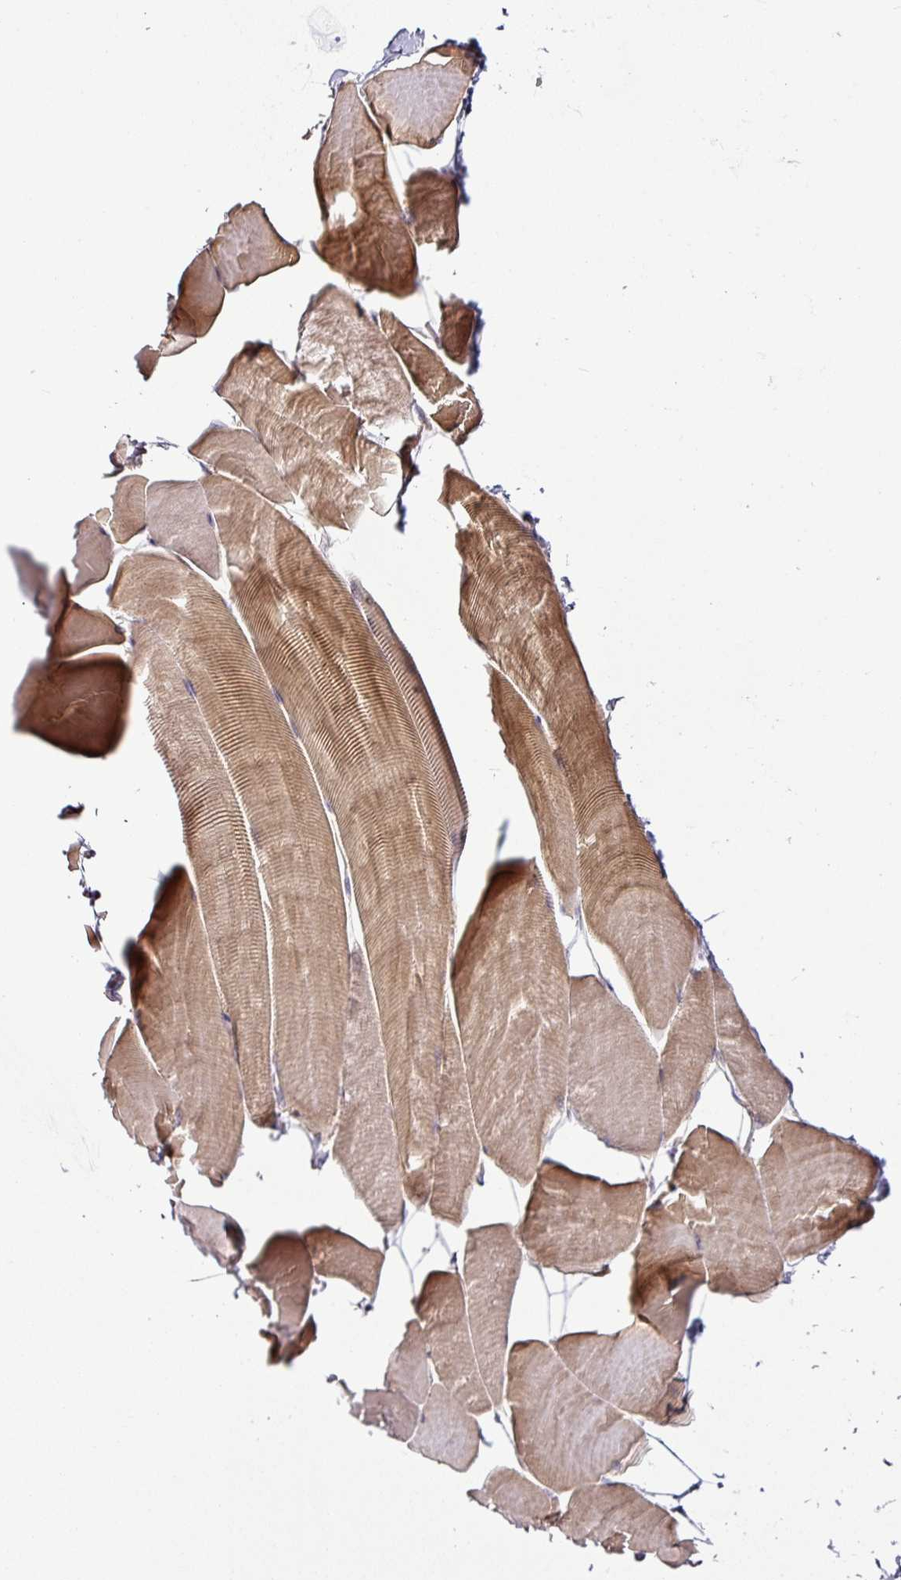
{"staining": {"intensity": "moderate", "quantity": "25%-75%", "location": "cytoplasmic/membranous"}, "tissue": "skeletal muscle", "cell_type": "Myocytes", "image_type": "normal", "snomed": [{"axis": "morphology", "description": "Normal tissue, NOS"}, {"axis": "topography", "description": "Skeletal muscle"}], "caption": "Skeletal muscle stained with DAB (3,3'-diaminobenzidine) immunohistochemistry reveals medium levels of moderate cytoplasmic/membranous staining in approximately 25%-75% of myocytes. The protein is shown in brown color, while the nuclei are stained blue.", "gene": "DCAF13", "patient": {"sex": "male", "age": 25}}